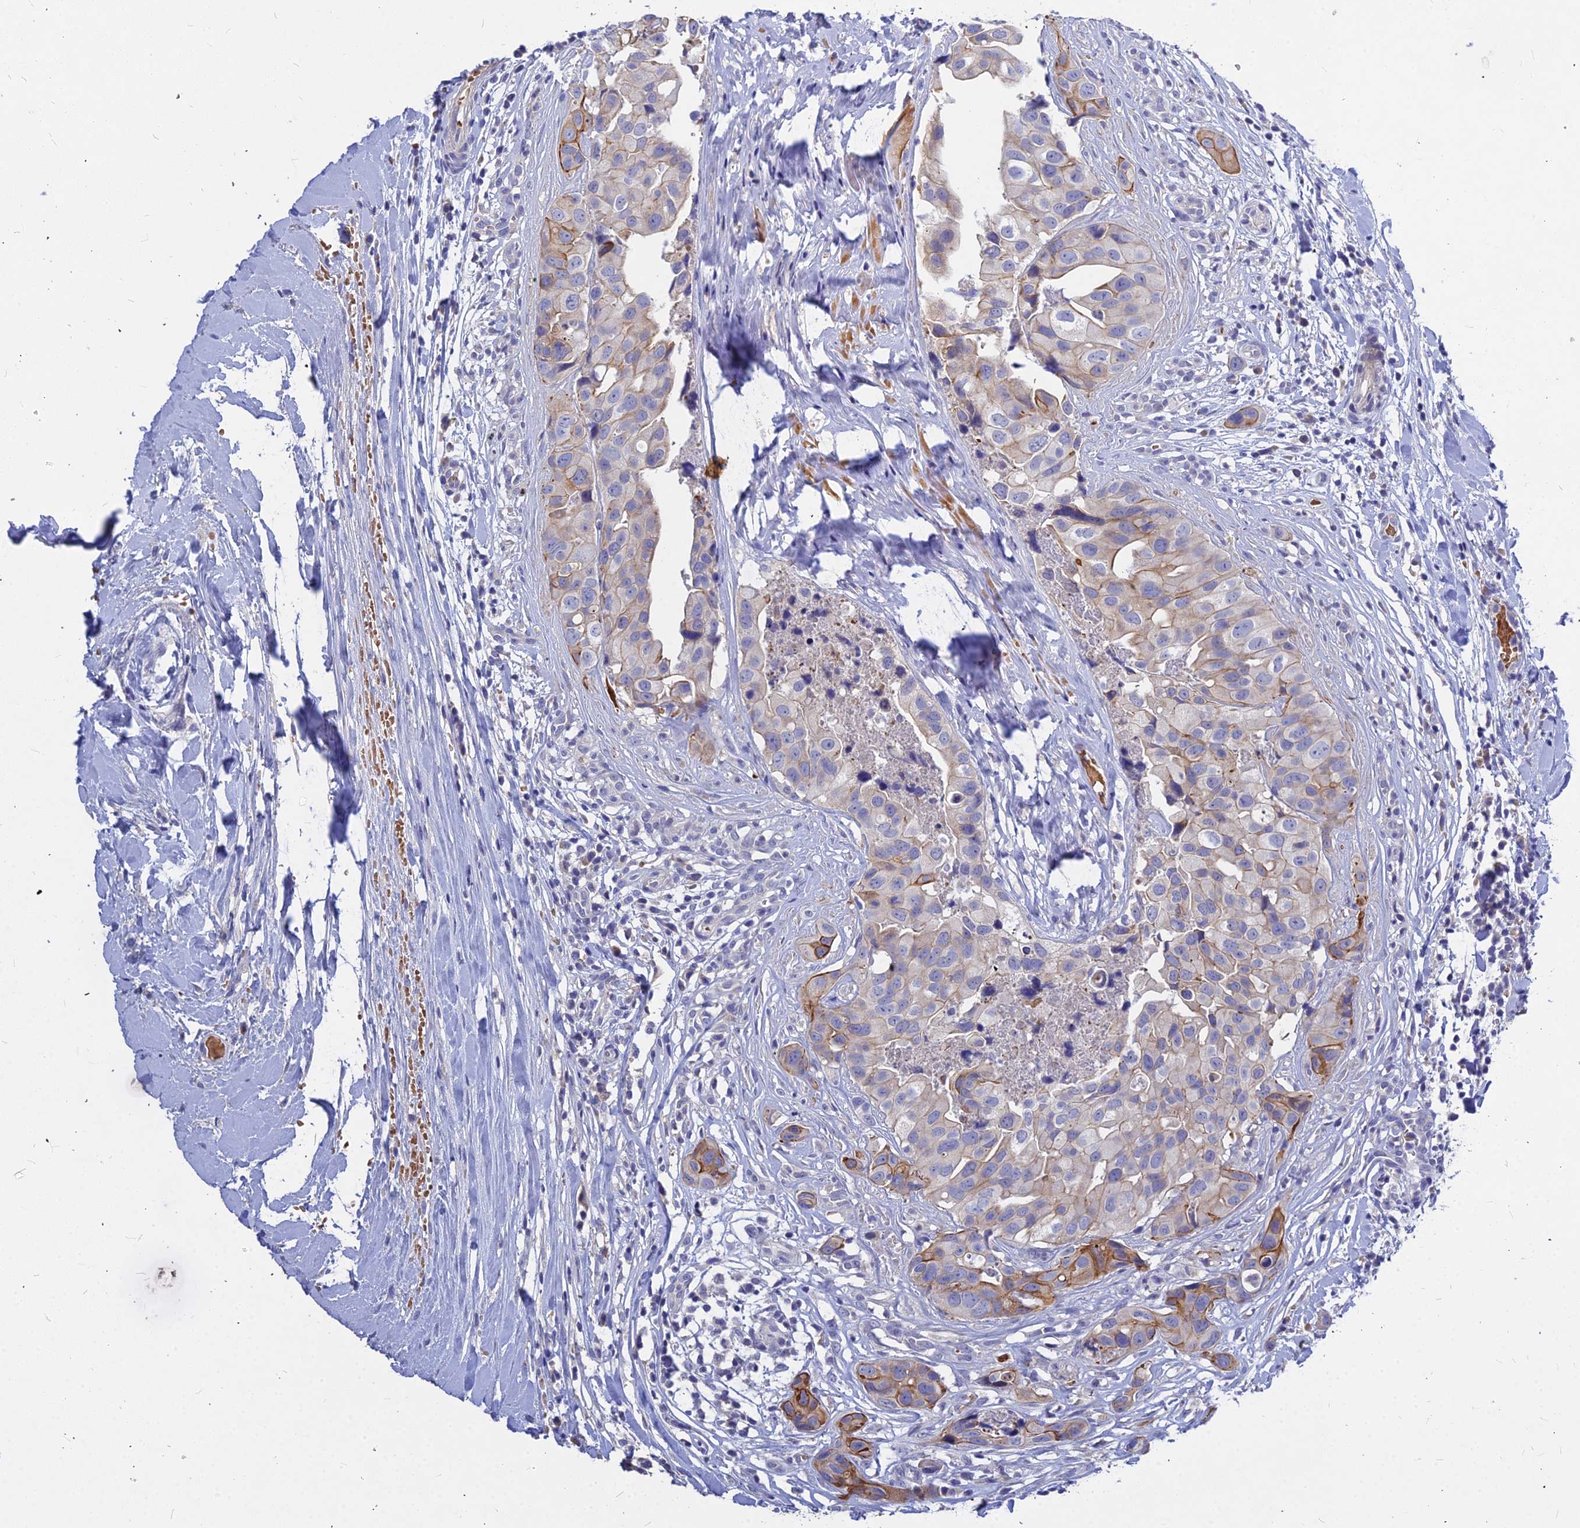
{"staining": {"intensity": "moderate", "quantity": "<25%", "location": "cytoplasmic/membranous"}, "tissue": "head and neck cancer", "cell_type": "Tumor cells", "image_type": "cancer", "snomed": [{"axis": "morphology", "description": "Adenocarcinoma, NOS"}, {"axis": "morphology", "description": "Adenocarcinoma, metastatic, NOS"}, {"axis": "topography", "description": "Head-Neck"}], "caption": "Tumor cells reveal moderate cytoplasmic/membranous positivity in approximately <25% of cells in head and neck cancer. Ihc stains the protein of interest in brown and the nuclei are stained blue.", "gene": "DMRTA1", "patient": {"sex": "male", "age": 75}}